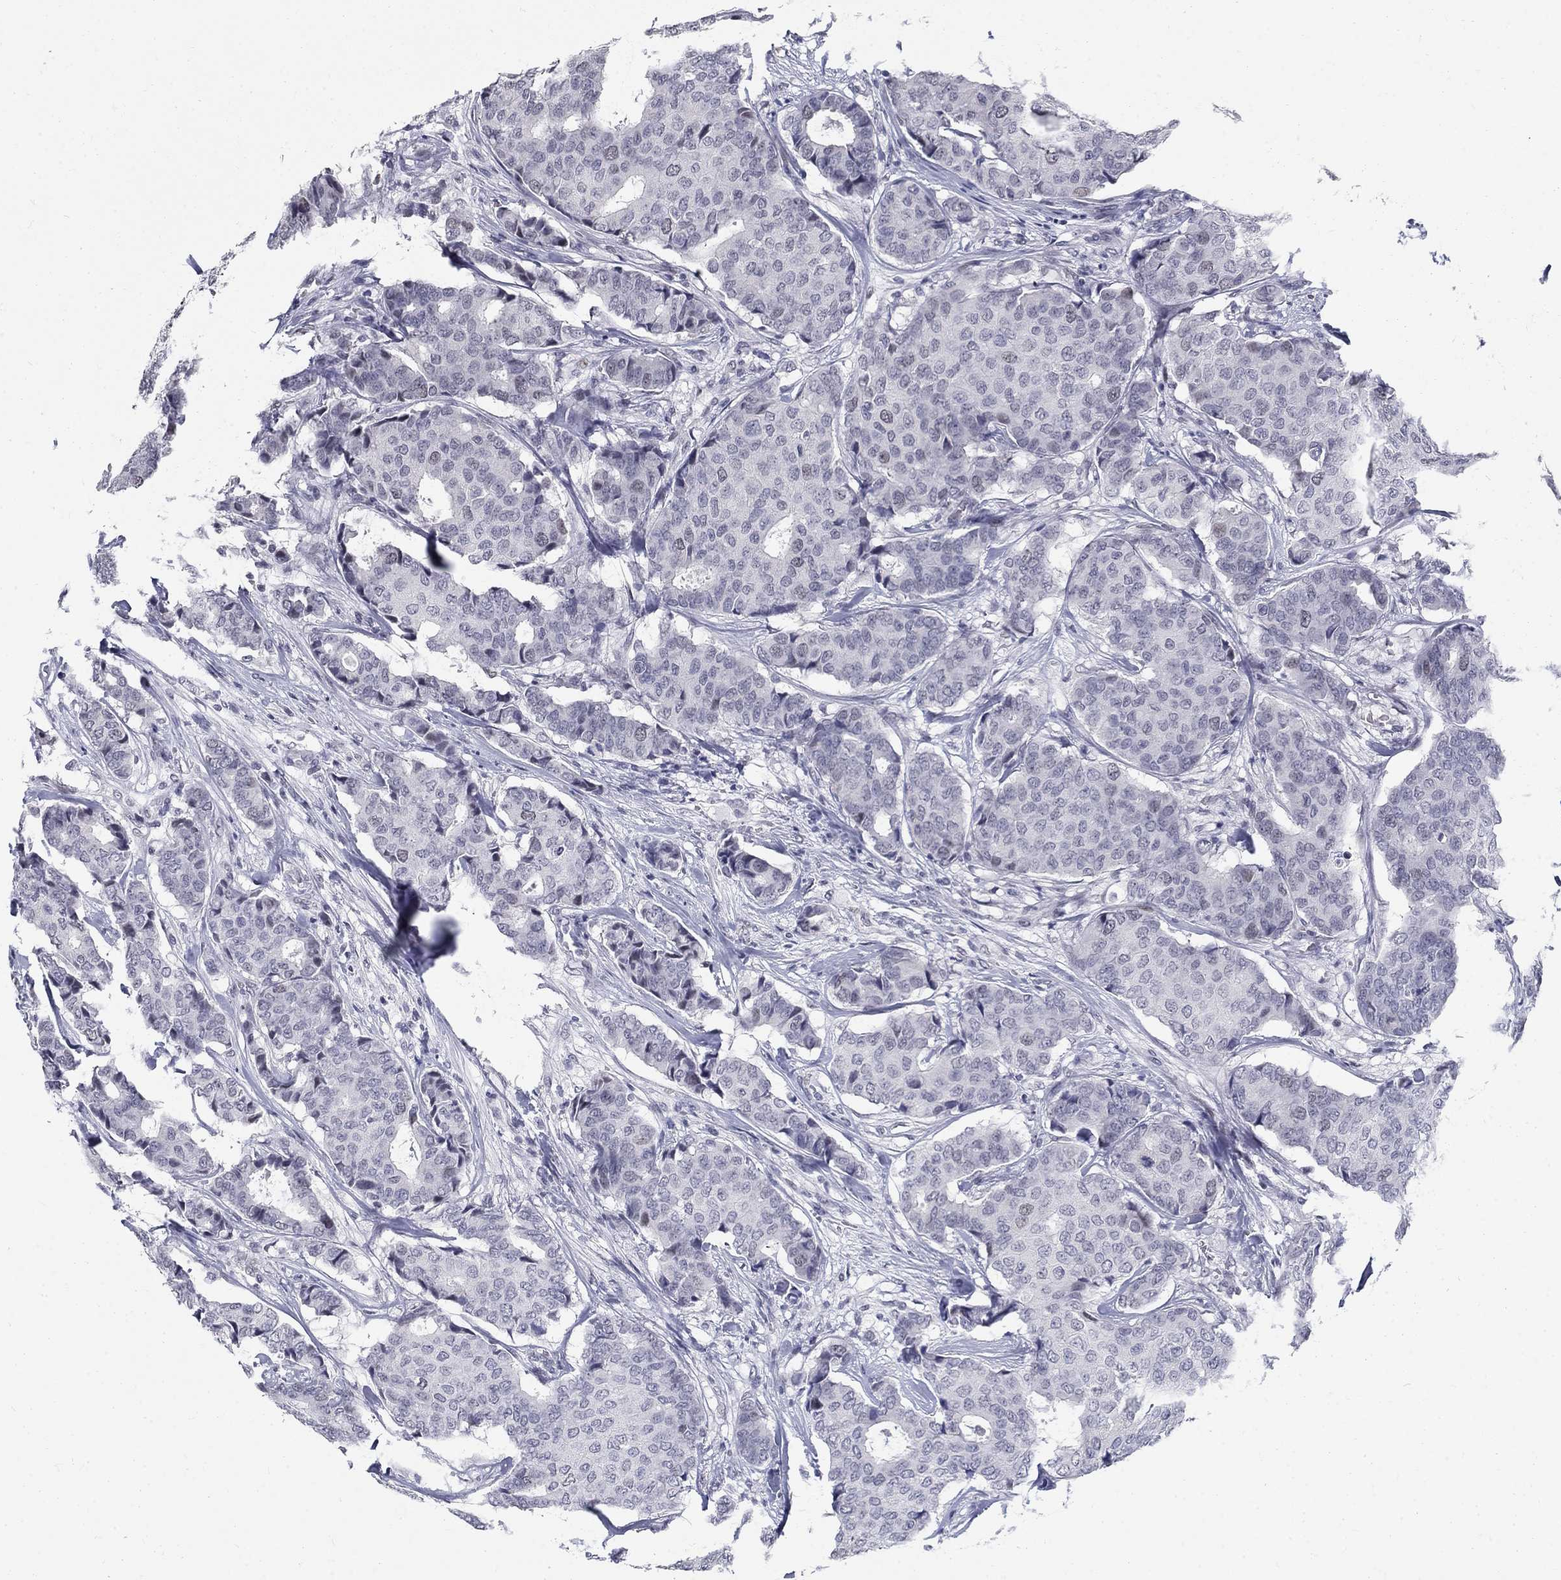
{"staining": {"intensity": "negative", "quantity": "none", "location": "none"}, "tissue": "breast cancer", "cell_type": "Tumor cells", "image_type": "cancer", "snomed": [{"axis": "morphology", "description": "Duct carcinoma"}, {"axis": "topography", "description": "Breast"}], "caption": "A high-resolution histopathology image shows immunohistochemistry staining of breast cancer, which reveals no significant expression in tumor cells. Brightfield microscopy of immunohistochemistry stained with DAB (3,3'-diaminobenzidine) (brown) and hematoxylin (blue), captured at high magnification.", "gene": "BHLHE22", "patient": {"sex": "female", "age": 75}}